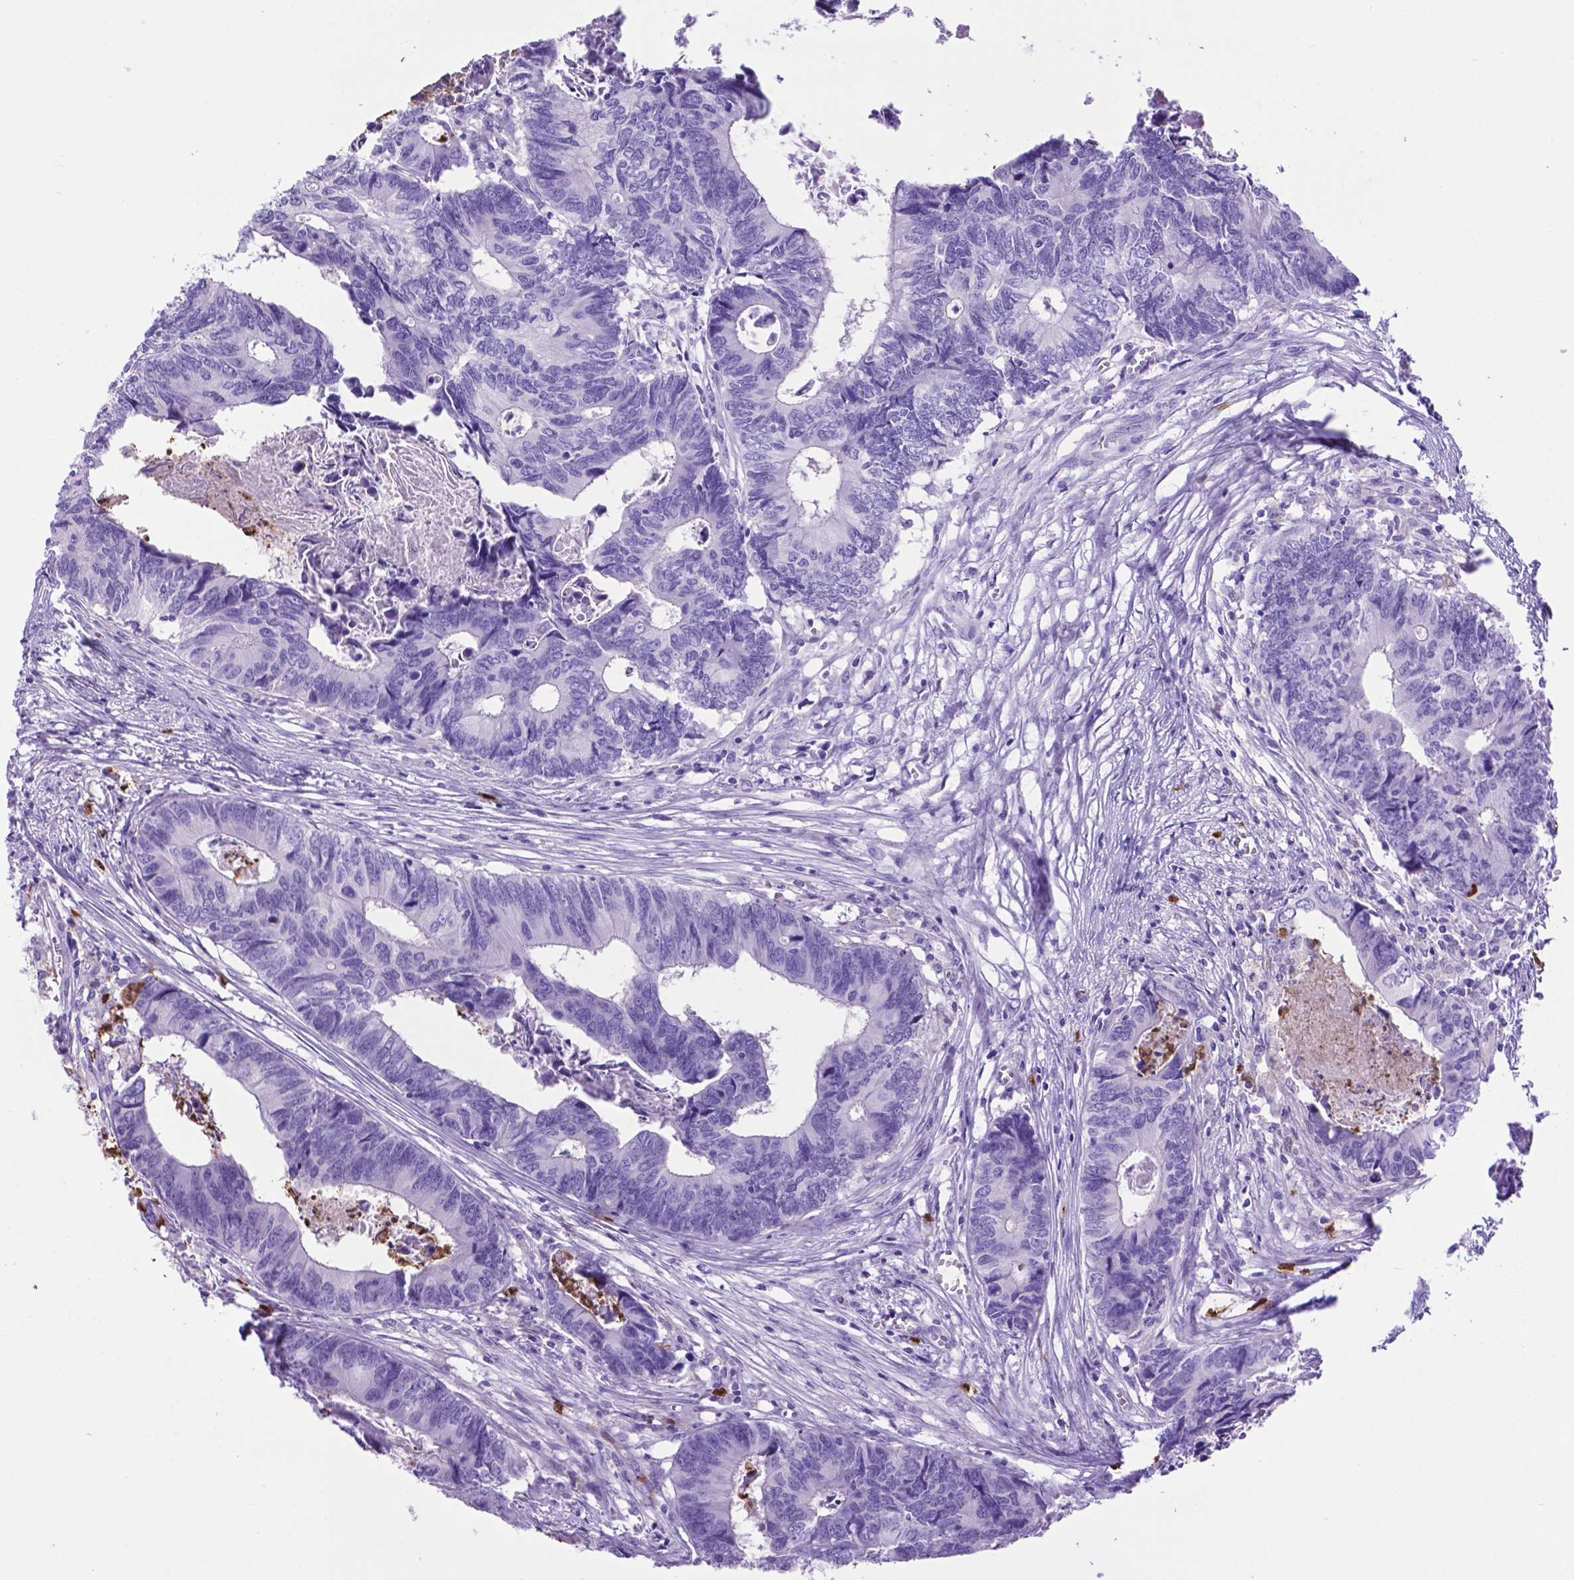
{"staining": {"intensity": "negative", "quantity": "none", "location": "none"}, "tissue": "colorectal cancer", "cell_type": "Tumor cells", "image_type": "cancer", "snomed": [{"axis": "morphology", "description": "Adenocarcinoma, NOS"}, {"axis": "topography", "description": "Colon"}], "caption": "Immunohistochemical staining of human colorectal adenocarcinoma reveals no significant positivity in tumor cells.", "gene": "LZTR1", "patient": {"sex": "female", "age": 82}}